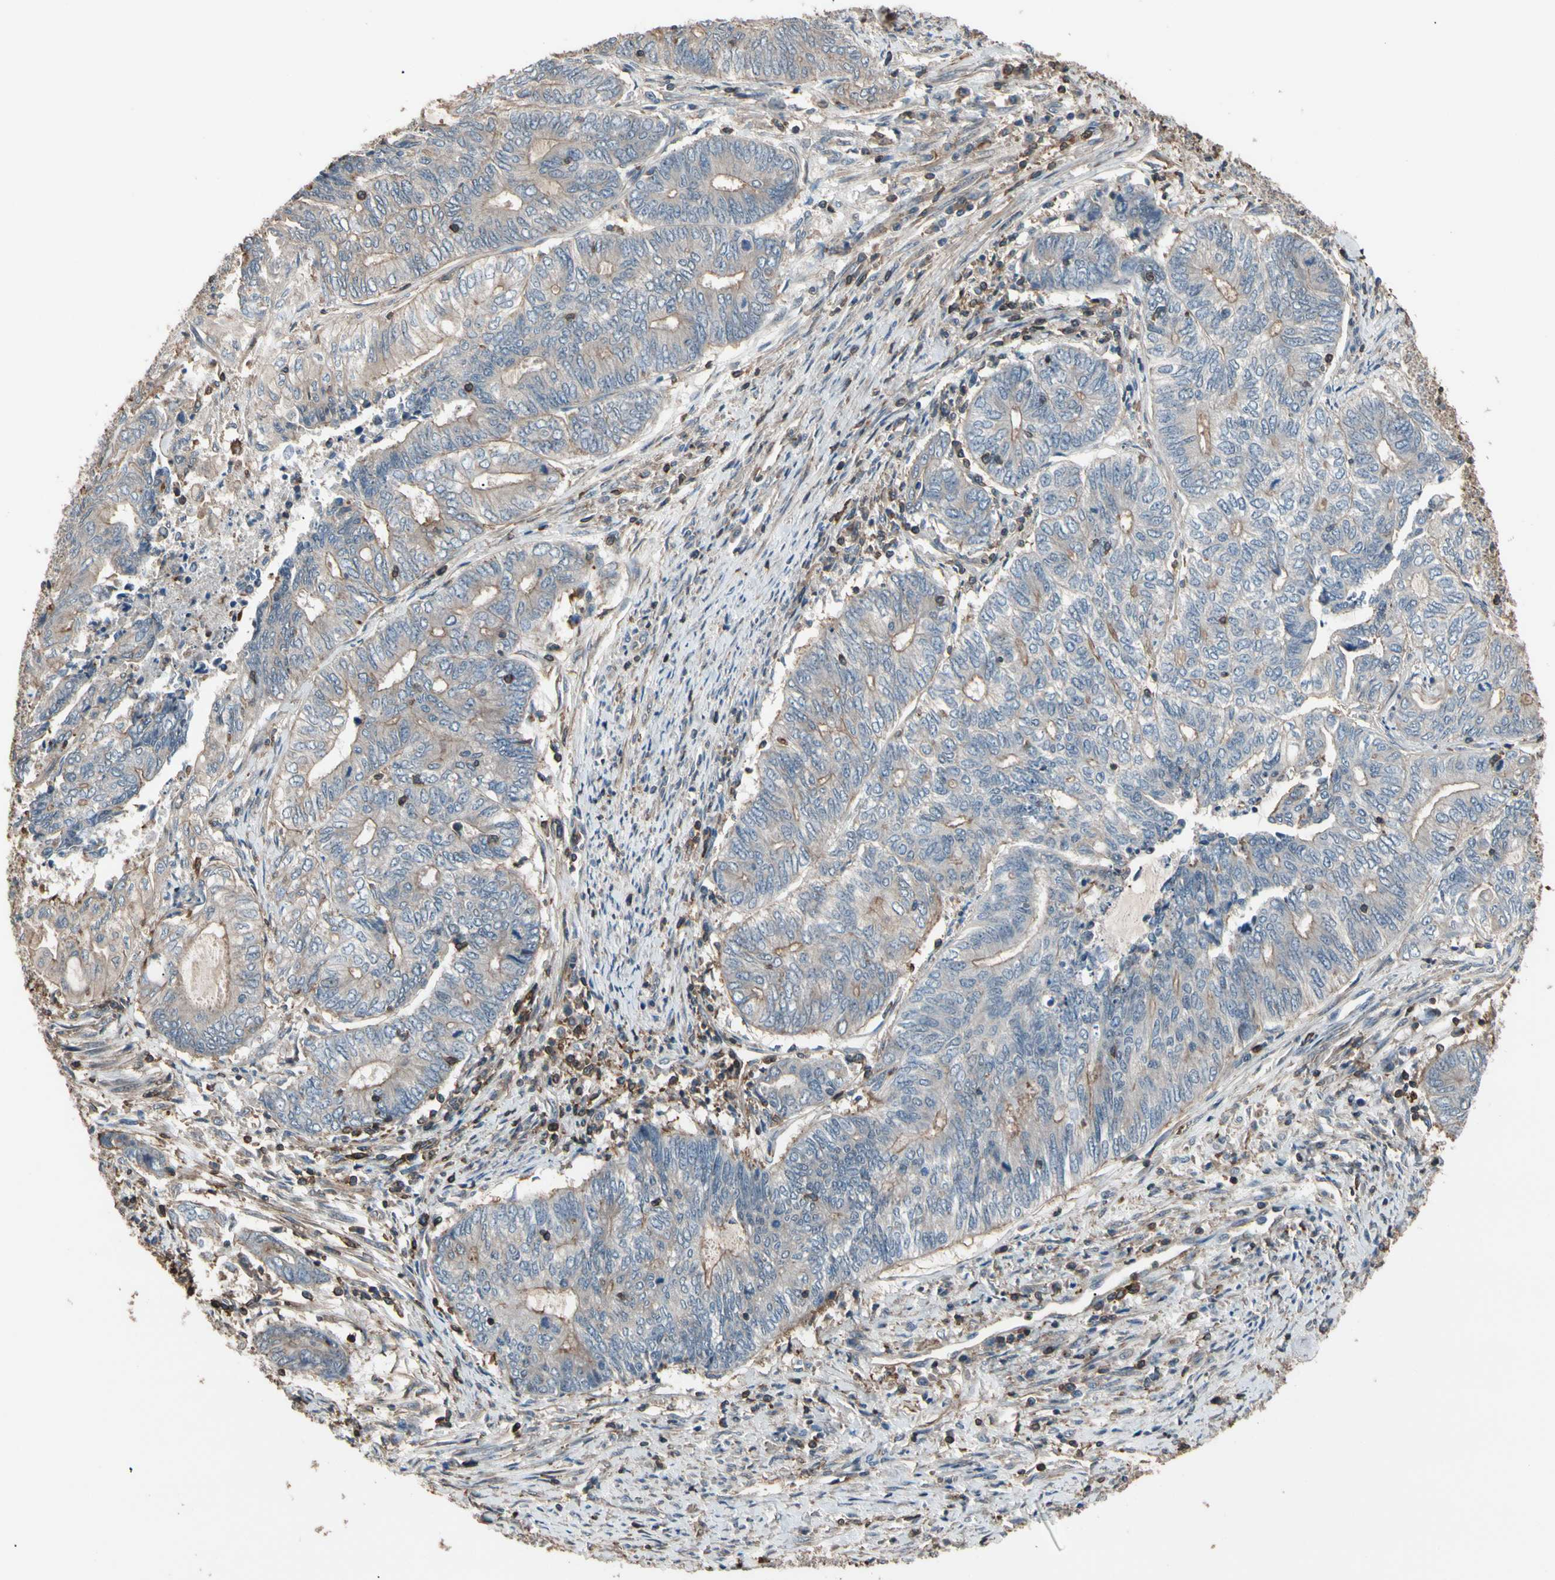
{"staining": {"intensity": "weak", "quantity": "25%-75%", "location": "cytoplasmic/membranous"}, "tissue": "endometrial cancer", "cell_type": "Tumor cells", "image_type": "cancer", "snomed": [{"axis": "morphology", "description": "Adenocarcinoma, NOS"}, {"axis": "topography", "description": "Uterus"}, {"axis": "topography", "description": "Endometrium"}], "caption": "Protein staining of endometrial cancer tissue demonstrates weak cytoplasmic/membranous positivity in approximately 25%-75% of tumor cells. (Brightfield microscopy of DAB IHC at high magnification).", "gene": "MAPK13", "patient": {"sex": "female", "age": 70}}